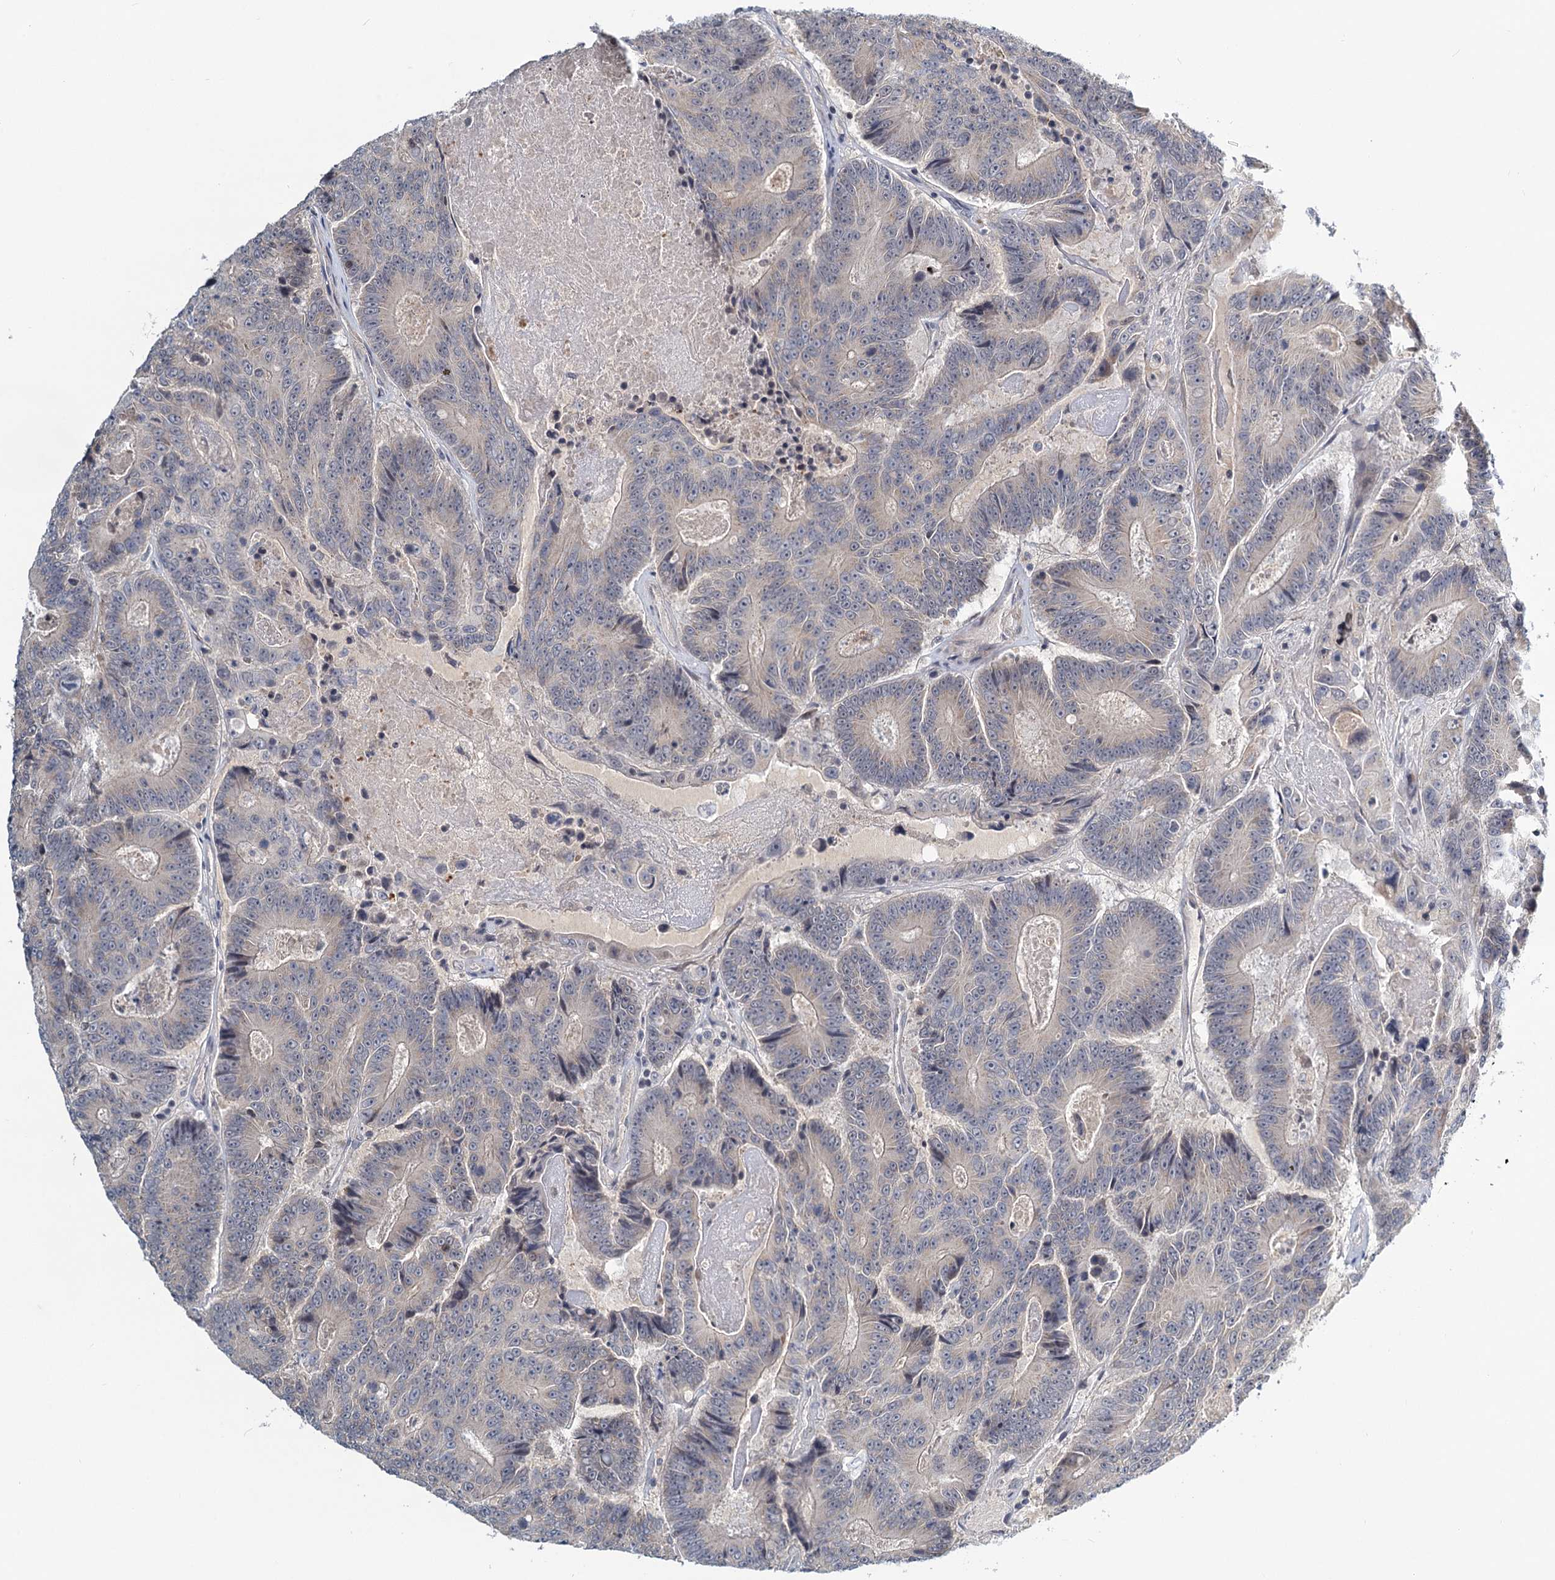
{"staining": {"intensity": "negative", "quantity": "none", "location": "none"}, "tissue": "colorectal cancer", "cell_type": "Tumor cells", "image_type": "cancer", "snomed": [{"axis": "morphology", "description": "Adenocarcinoma, NOS"}, {"axis": "topography", "description": "Colon"}], "caption": "High magnification brightfield microscopy of colorectal cancer (adenocarcinoma) stained with DAB (brown) and counterstained with hematoxylin (blue): tumor cells show no significant expression. (DAB (3,3'-diaminobenzidine) immunohistochemistry (IHC) visualized using brightfield microscopy, high magnification).", "gene": "STAP1", "patient": {"sex": "male", "age": 83}}